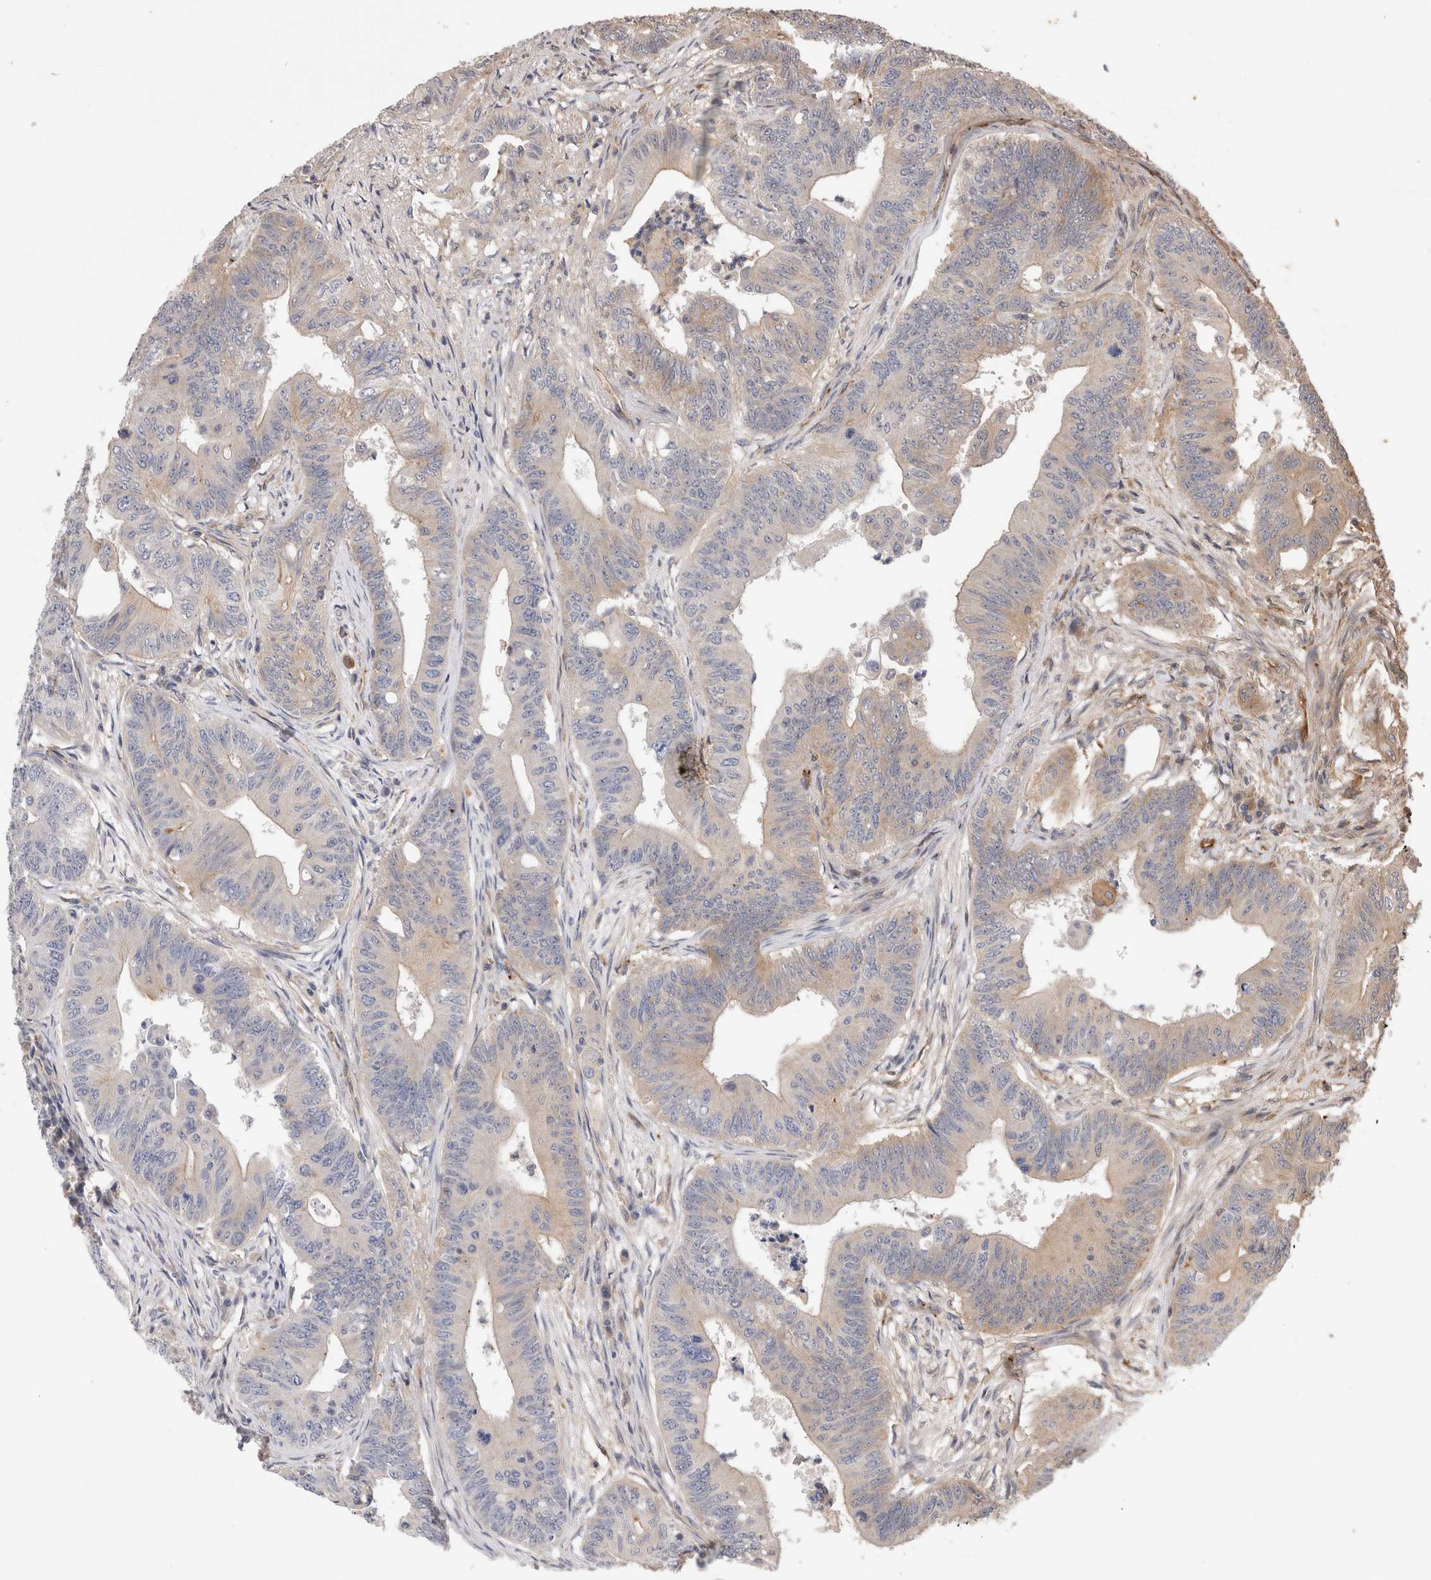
{"staining": {"intensity": "weak", "quantity": "<25%", "location": "cytoplasmic/membranous"}, "tissue": "colorectal cancer", "cell_type": "Tumor cells", "image_type": "cancer", "snomed": [{"axis": "morphology", "description": "Adenoma, NOS"}, {"axis": "morphology", "description": "Adenocarcinoma, NOS"}, {"axis": "topography", "description": "Colon"}], "caption": "Human adenocarcinoma (colorectal) stained for a protein using immunohistochemistry (IHC) displays no expression in tumor cells.", "gene": "BNIP2", "patient": {"sex": "male", "age": 79}}